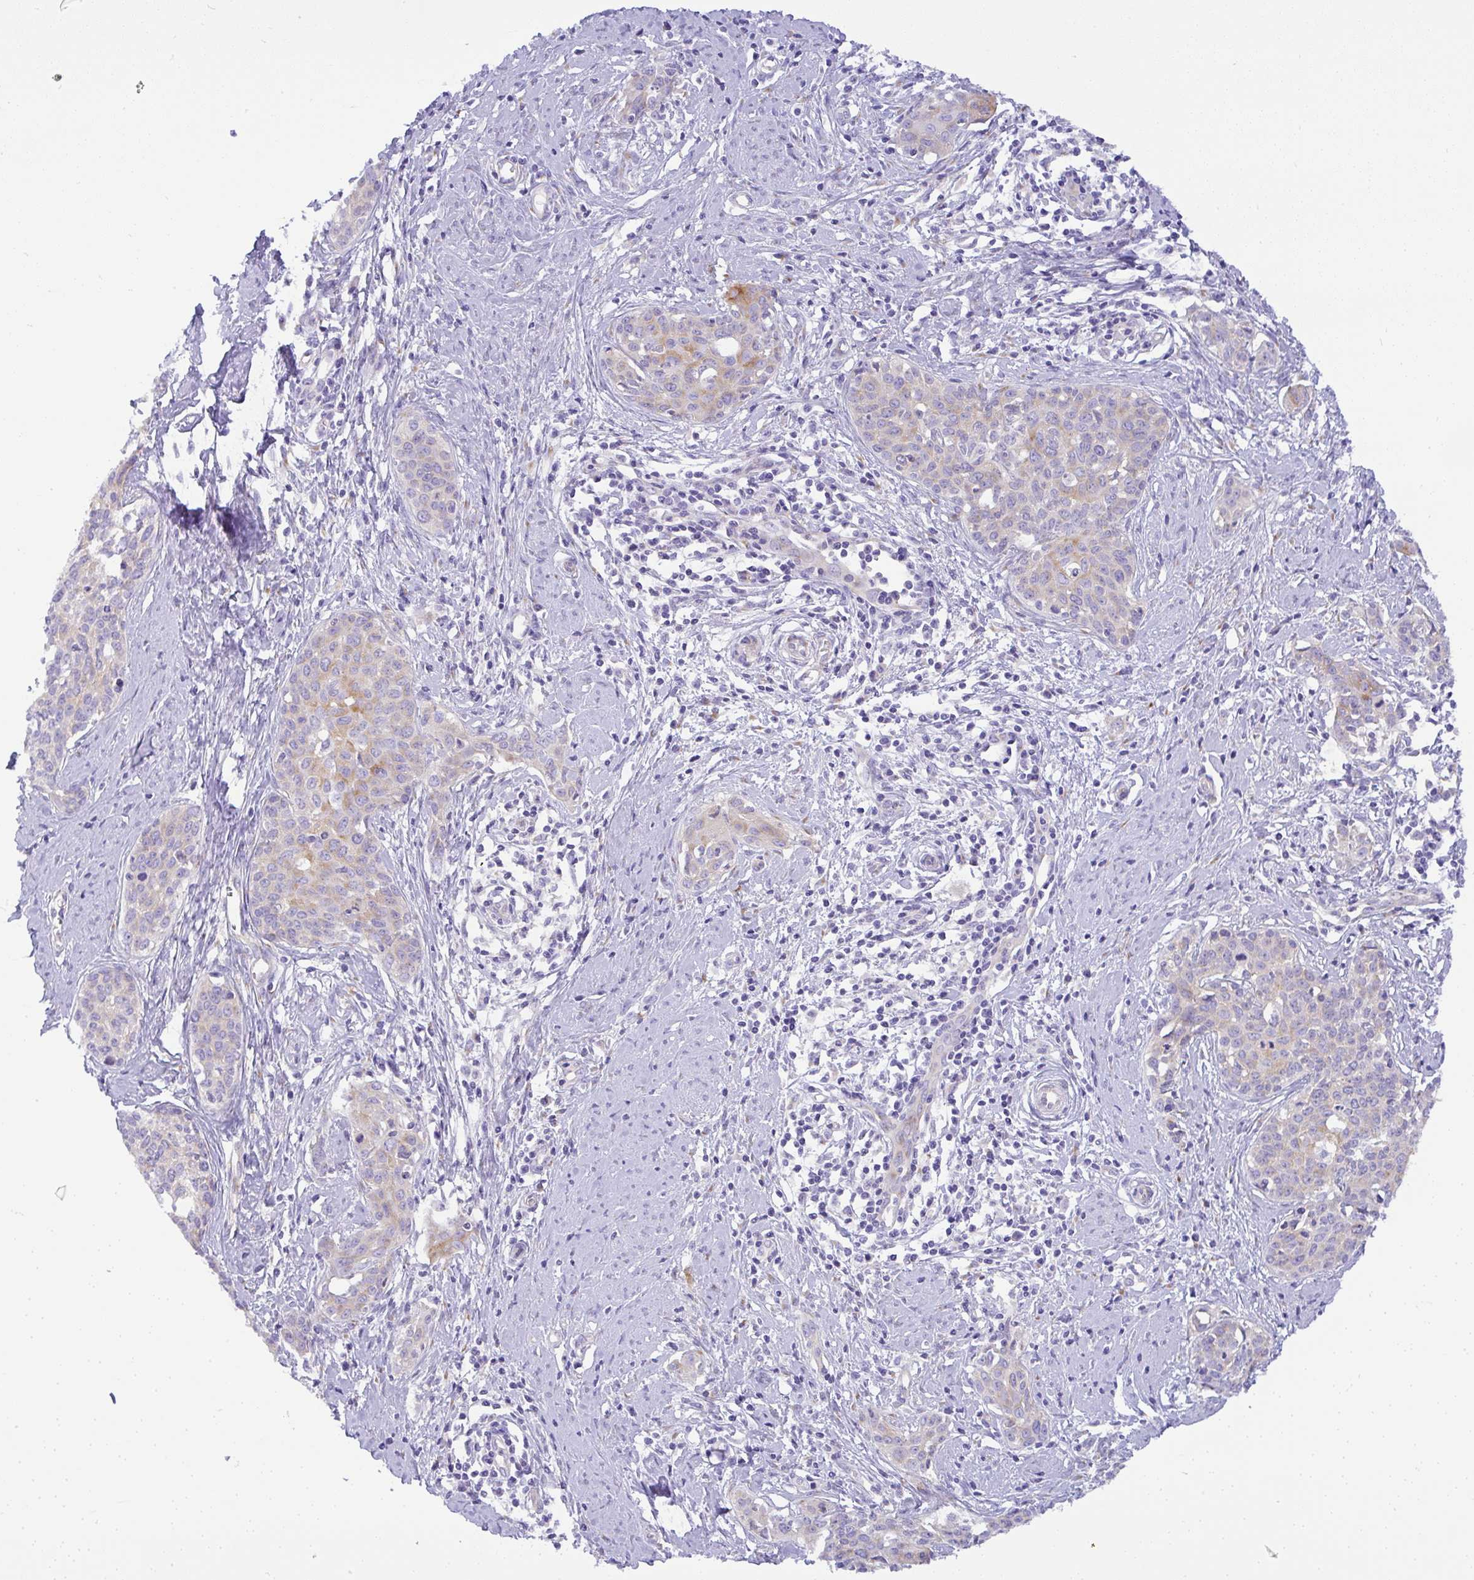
{"staining": {"intensity": "moderate", "quantity": "25%-75%", "location": "cytoplasmic/membranous"}, "tissue": "cervical cancer", "cell_type": "Tumor cells", "image_type": "cancer", "snomed": [{"axis": "morphology", "description": "Squamous cell carcinoma, NOS"}, {"axis": "topography", "description": "Cervix"}], "caption": "This is a histology image of immunohistochemistry (IHC) staining of cervical cancer (squamous cell carcinoma), which shows moderate expression in the cytoplasmic/membranous of tumor cells.", "gene": "FAM177A1", "patient": {"sex": "female", "age": 46}}